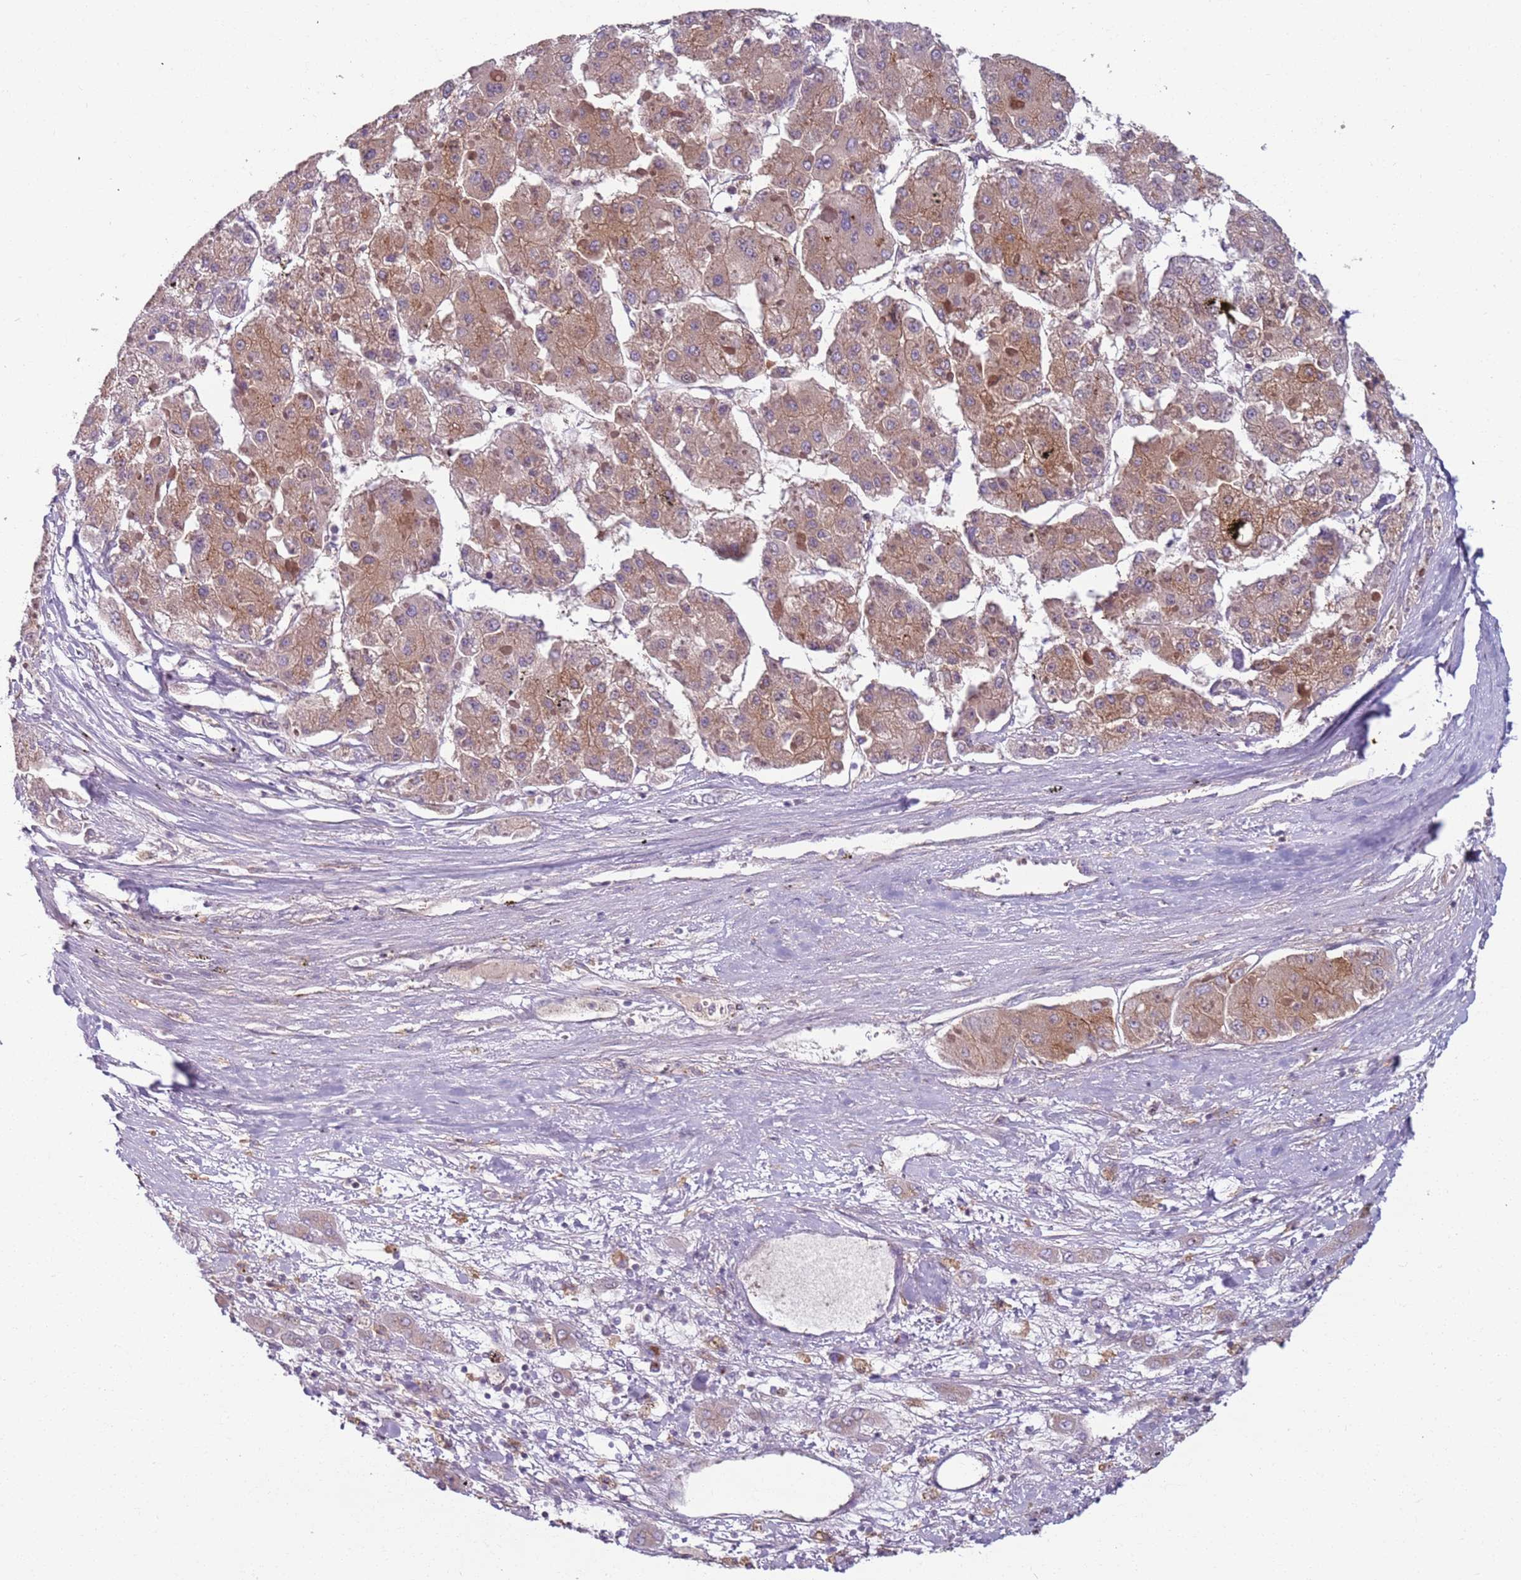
{"staining": {"intensity": "moderate", "quantity": ">75%", "location": "cytoplasmic/membranous"}, "tissue": "liver cancer", "cell_type": "Tumor cells", "image_type": "cancer", "snomed": [{"axis": "morphology", "description": "Carcinoma, Hepatocellular, NOS"}, {"axis": "topography", "description": "Liver"}], "caption": "This is an image of immunohistochemistry (IHC) staining of liver cancer (hepatocellular carcinoma), which shows moderate staining in the cytoplasmic/membranous of tumor cells.", "gene": "AKTIP", "patient": {"sex": "female", "age": 73}}